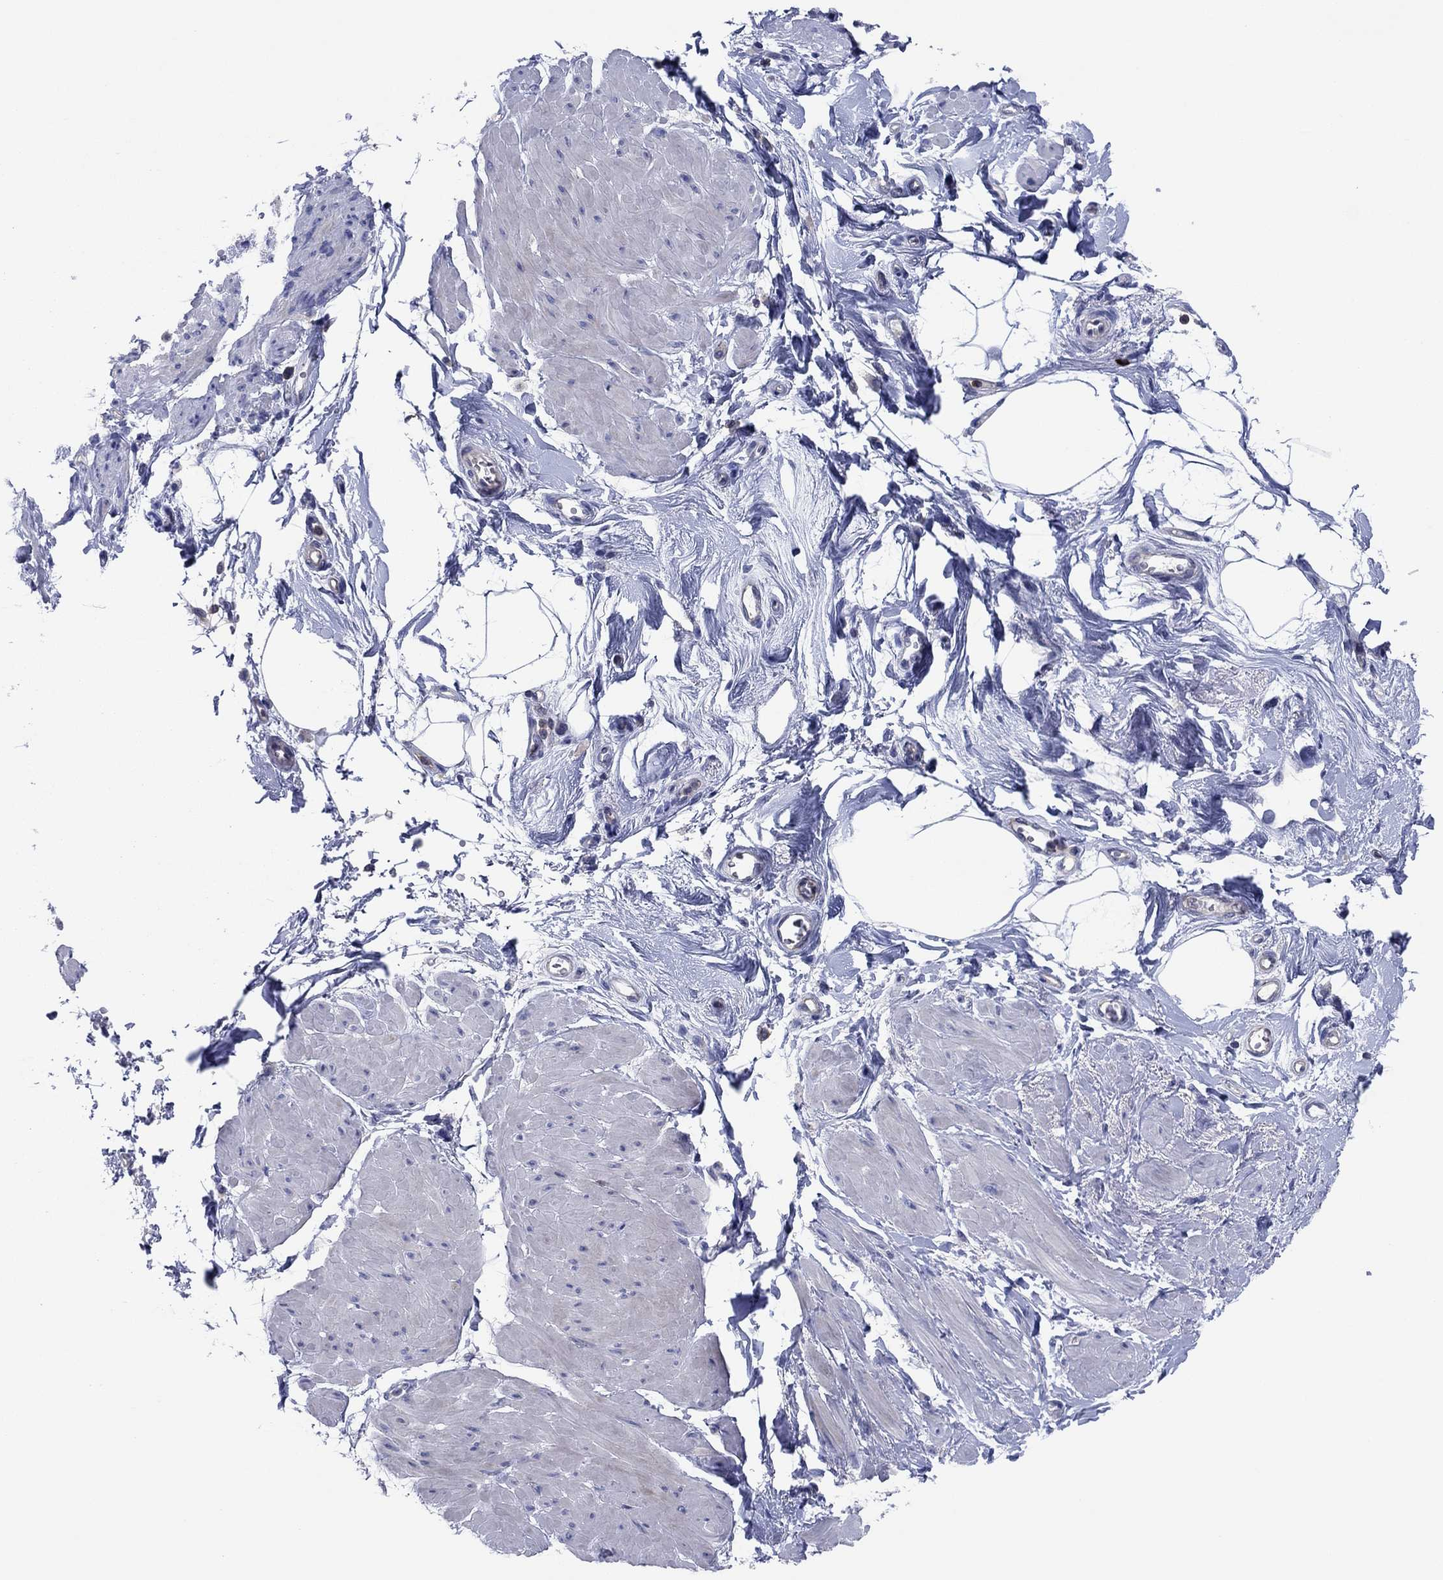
{"staining": {"intensity": "negative", "quantity": "none", "location": "none"}, "tissue": "smooth muscle", "cell_type": "Smooth muscle cells", "image_type": "normal", "snomed": [{"axis": "morphology", "description": "Normal tissue, NOS"}, {"axis": "topography", "description": "Adipose tissue"}, {"axis": "topography", "description": "Smooth muscle"}, {"axis": "topography", "description": "Peripheral nerve tissue"}], "caption": "Immunohistochemistry micrograph of unremarkable human smooth muscle stained for a protein (brown), which shows no staining in smooth muscle cells.", "gene": "PVR", "patient": {"sex": "male", "age": 83}}